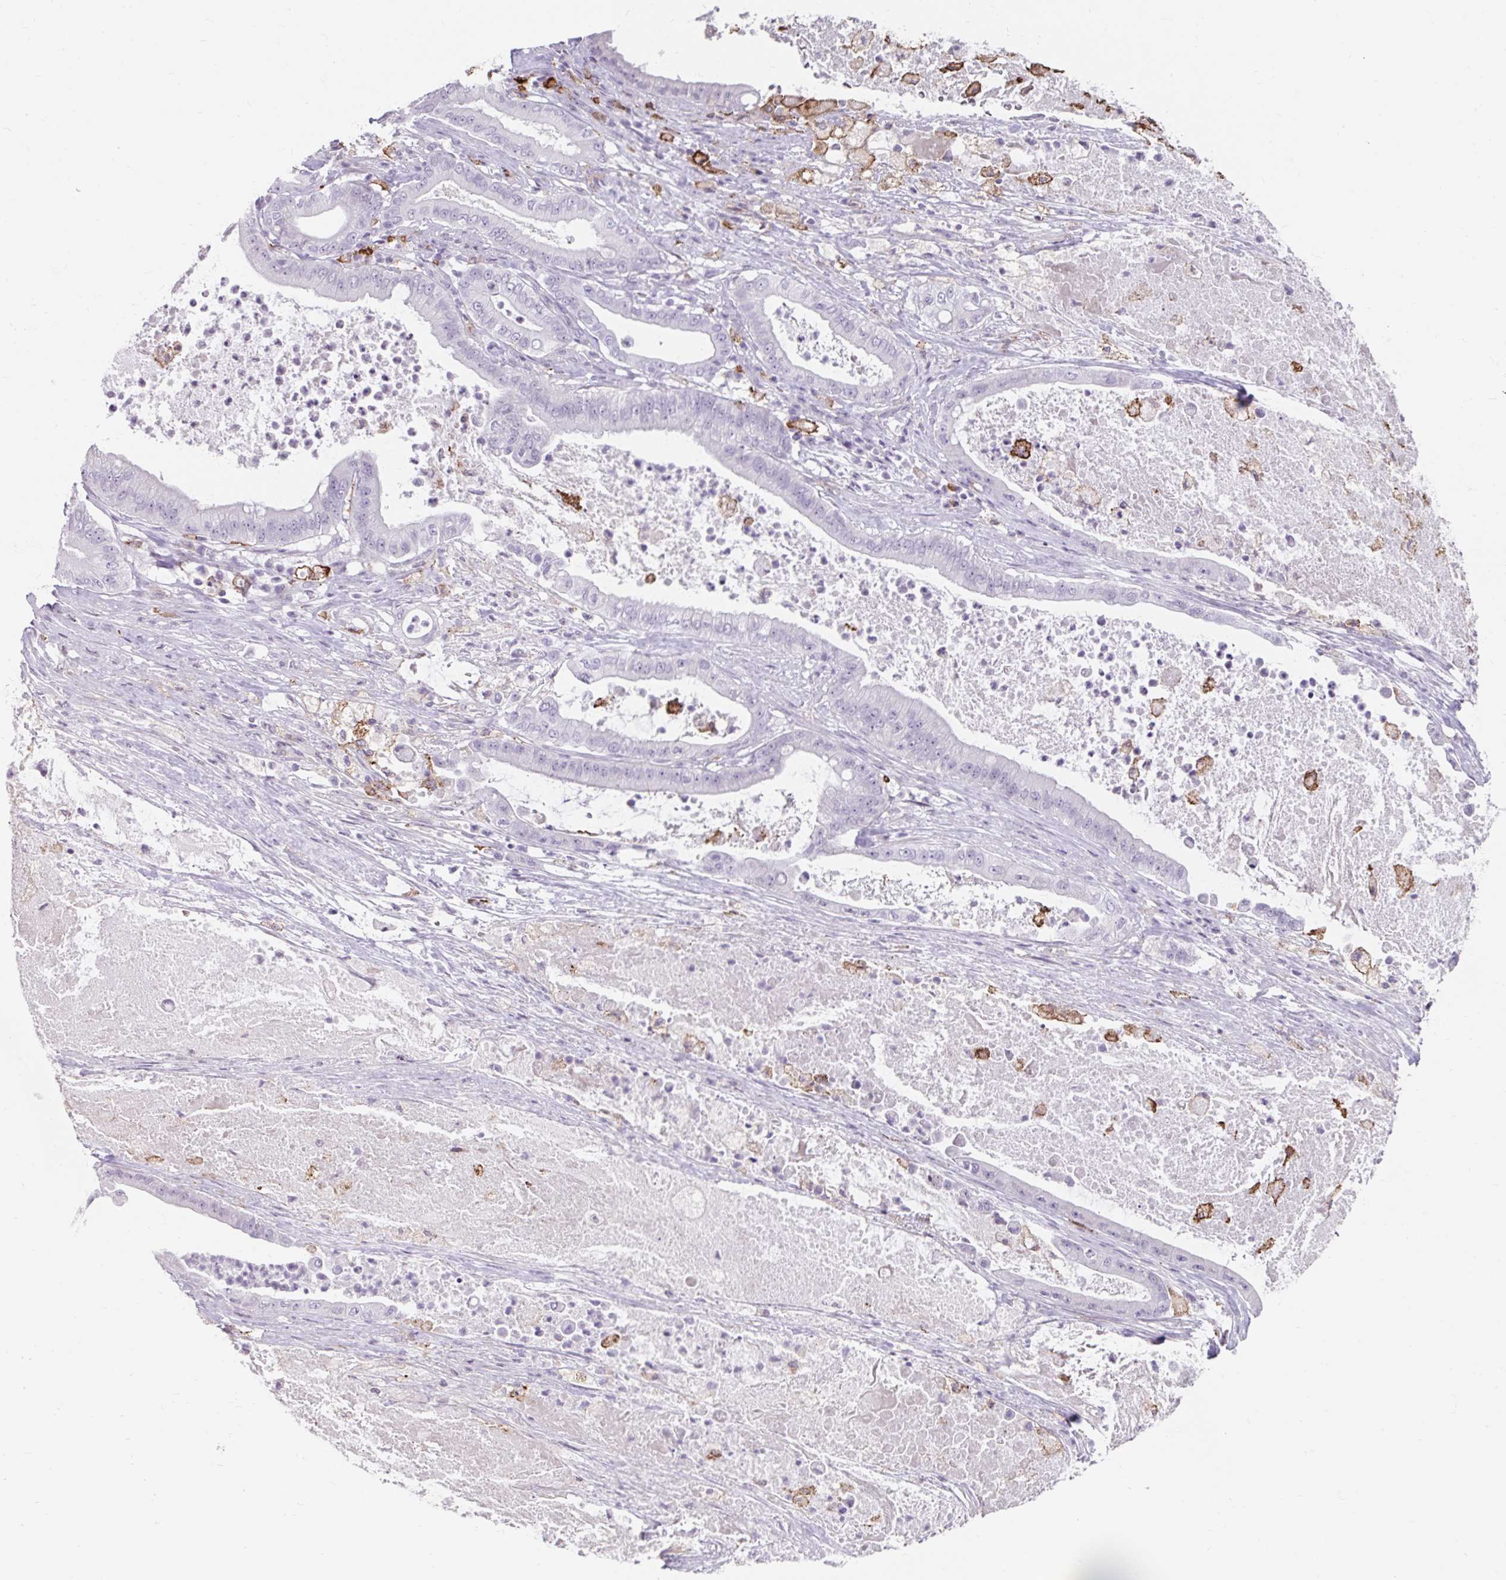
{"staining": {"intensity": "negative", "quantity": "none", "location": "none"}, "tissue": "pancreatic cancer", "cell_type": "Tumor cells", "image_type": "cancer", "snomed": [{"axis": "morphology", "description": "Adenocarcinoma, NOS"}, {"axis": "topography", "description": "Pancreas"}], "caption": "The histopathology image displays no significant staining in tumor cells of adenocarcinoma (pancreatic).", "gene": "CD163", "patient": {"sex": "male", "age": 71}}